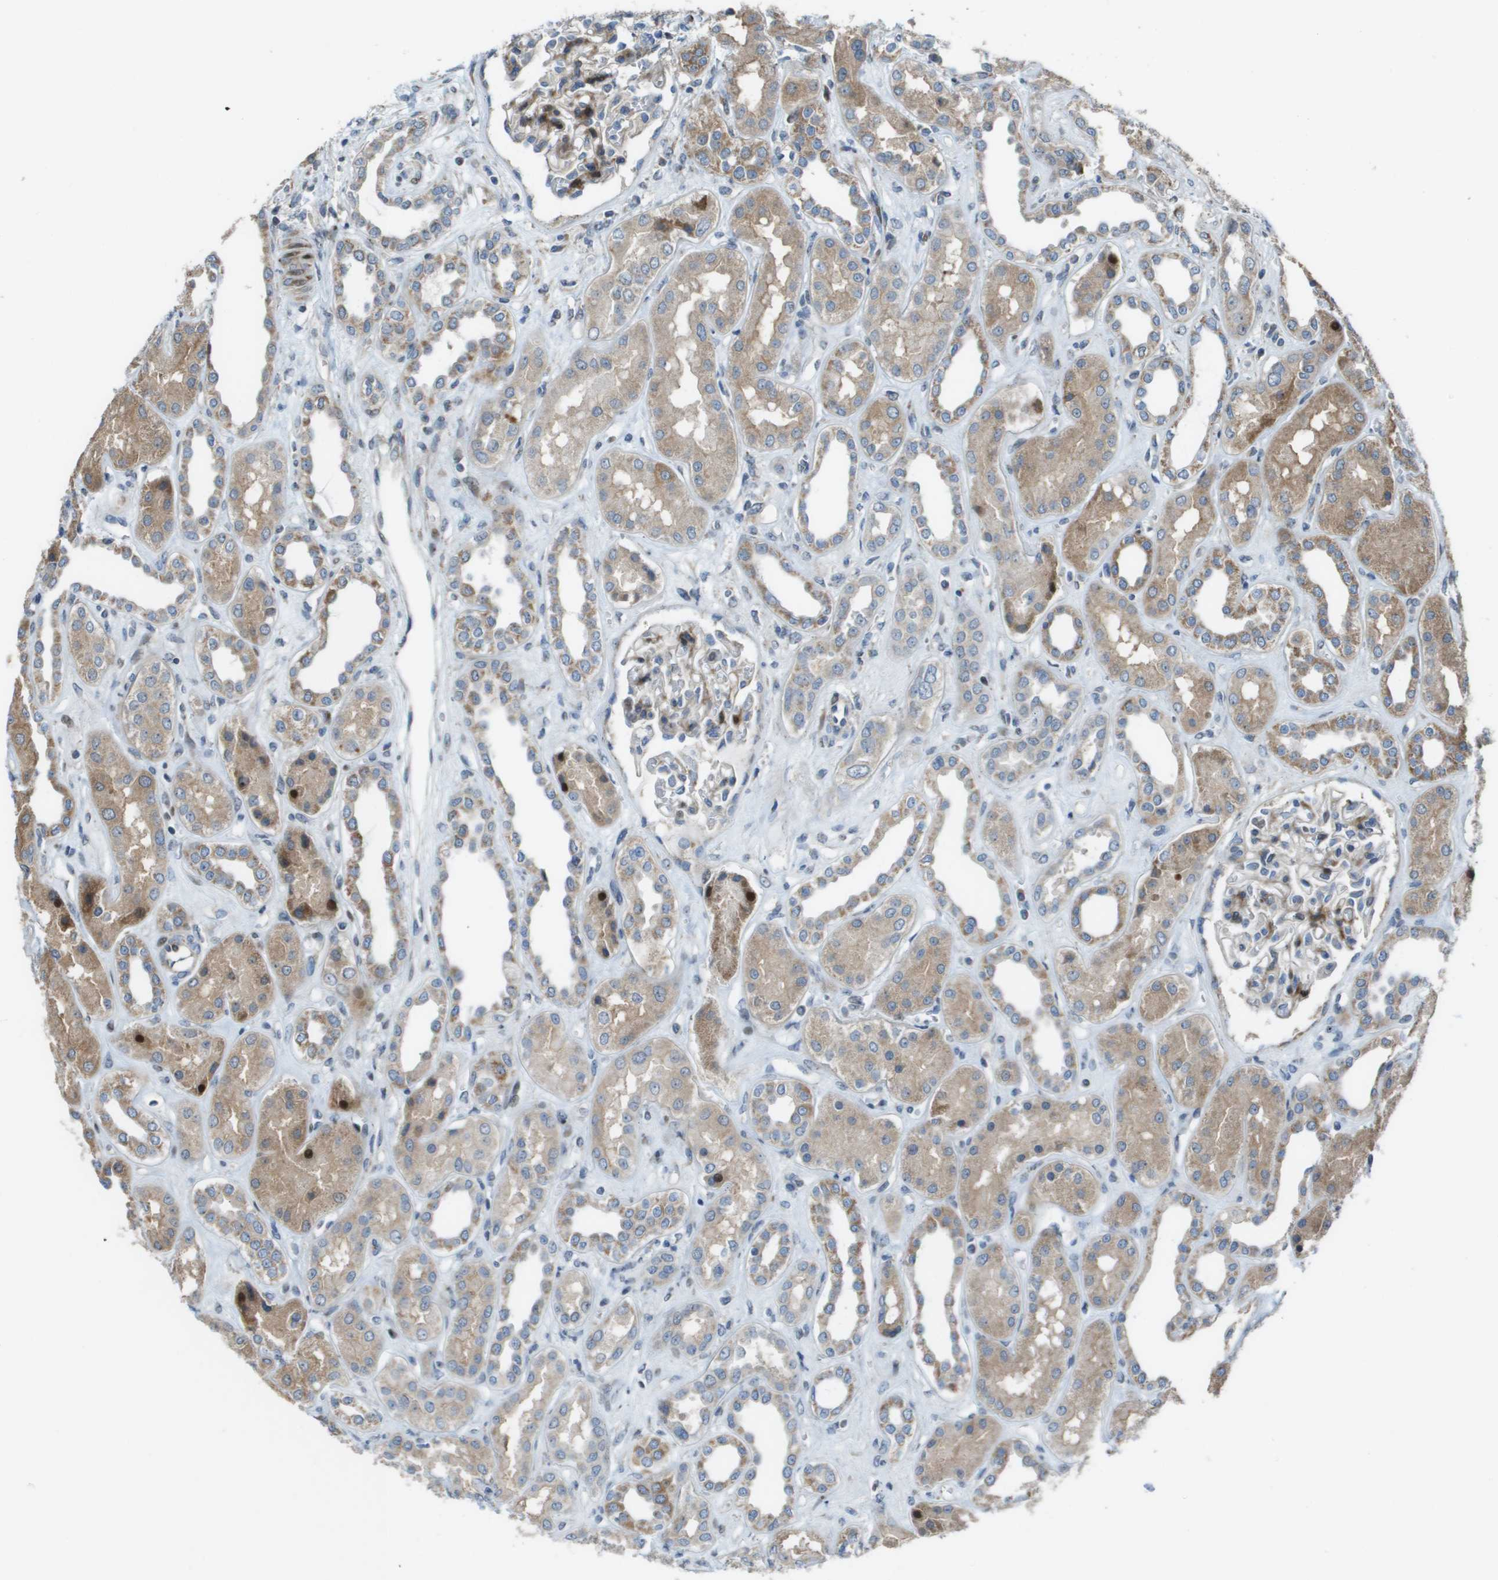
{"staining": {"intensity": "moderate", "quantity": "25%-75%", "location": "cytoplasmic/membranous,nuclear"}, "tissue": "kidney", "cell_type": "Cells in glomeruli", "image_type": "normal", "snomed": [{"axis": "morphology", "description": "Normal tissue, NOS"}, {"axis": "topography", "description": "Kidney"}], "caption": "Protein staining of benign kidney reveals moderate cytoplasmic/membranous,nuclear positivity in approximately 25%-75% of cells in glomeruli. Nuclei are stained in blue.", "gene": "MGAT3", "patient": {"sex": "male", "age": 59}}